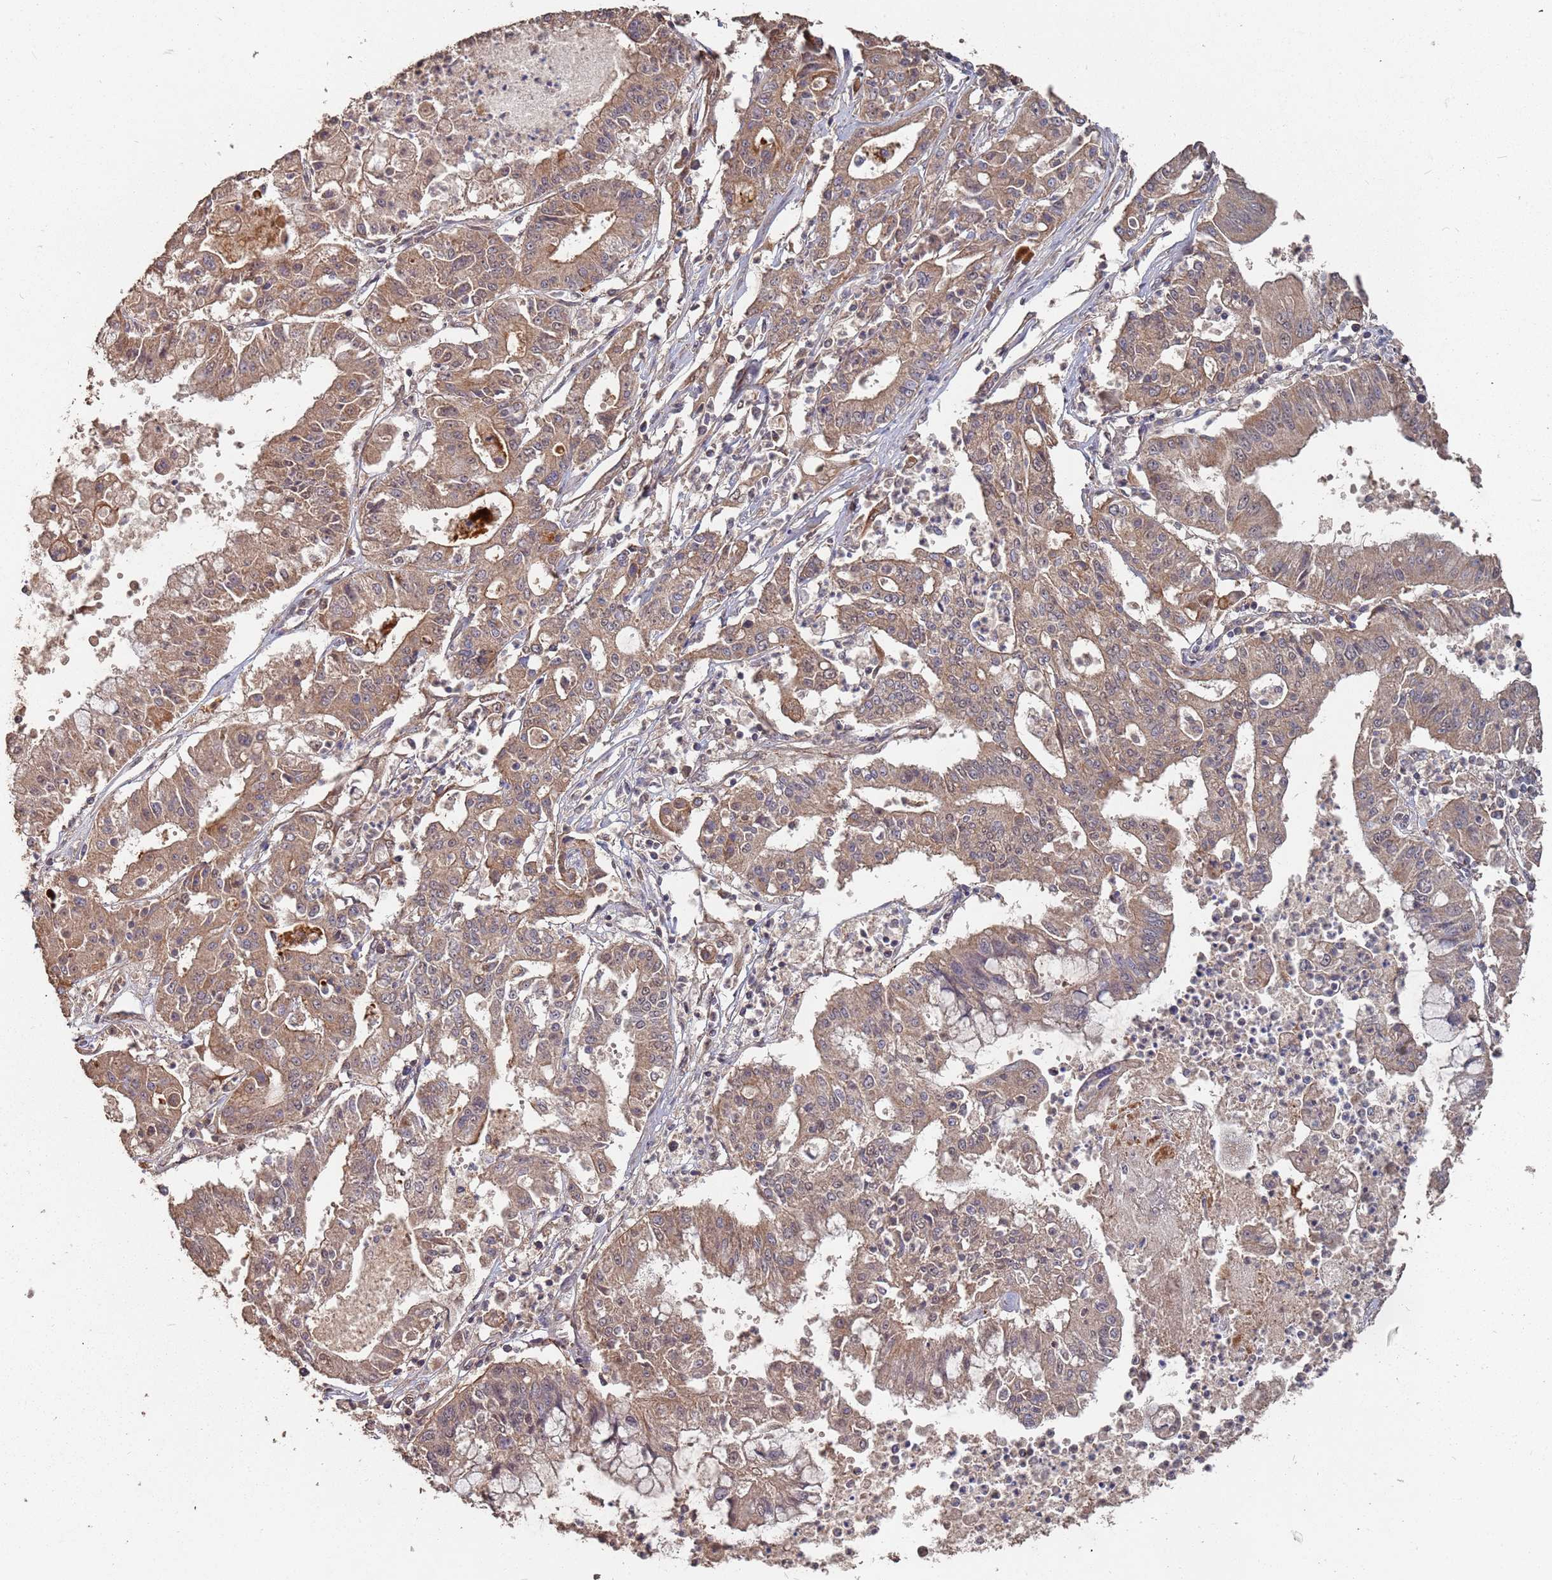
{"staining": {"intensity": "moderate", "quantity": ">75%", "location": "cytoplasmic/membranous"}, "tissue": "ovarian cancer", "cell_type": "Tumor cells", "image_type": "cancer", "snomed": [{"axis": "morphology", "description": "Cystadenocarcinoma, mucinous, NOS"}, {"axis": "topography", "description": "Ovary"}], "caption": "This photomicrograph reveals ovarian cancer stained with immunohistochemistry (IHC) to label a protein in brown. The cytoplasmic/membranous of tumor cells show moderate positivity for the protein. Nuclei are counter-stained blue.", "gene": "PRORP", "patient": {"sex": "female", "age": 70}}